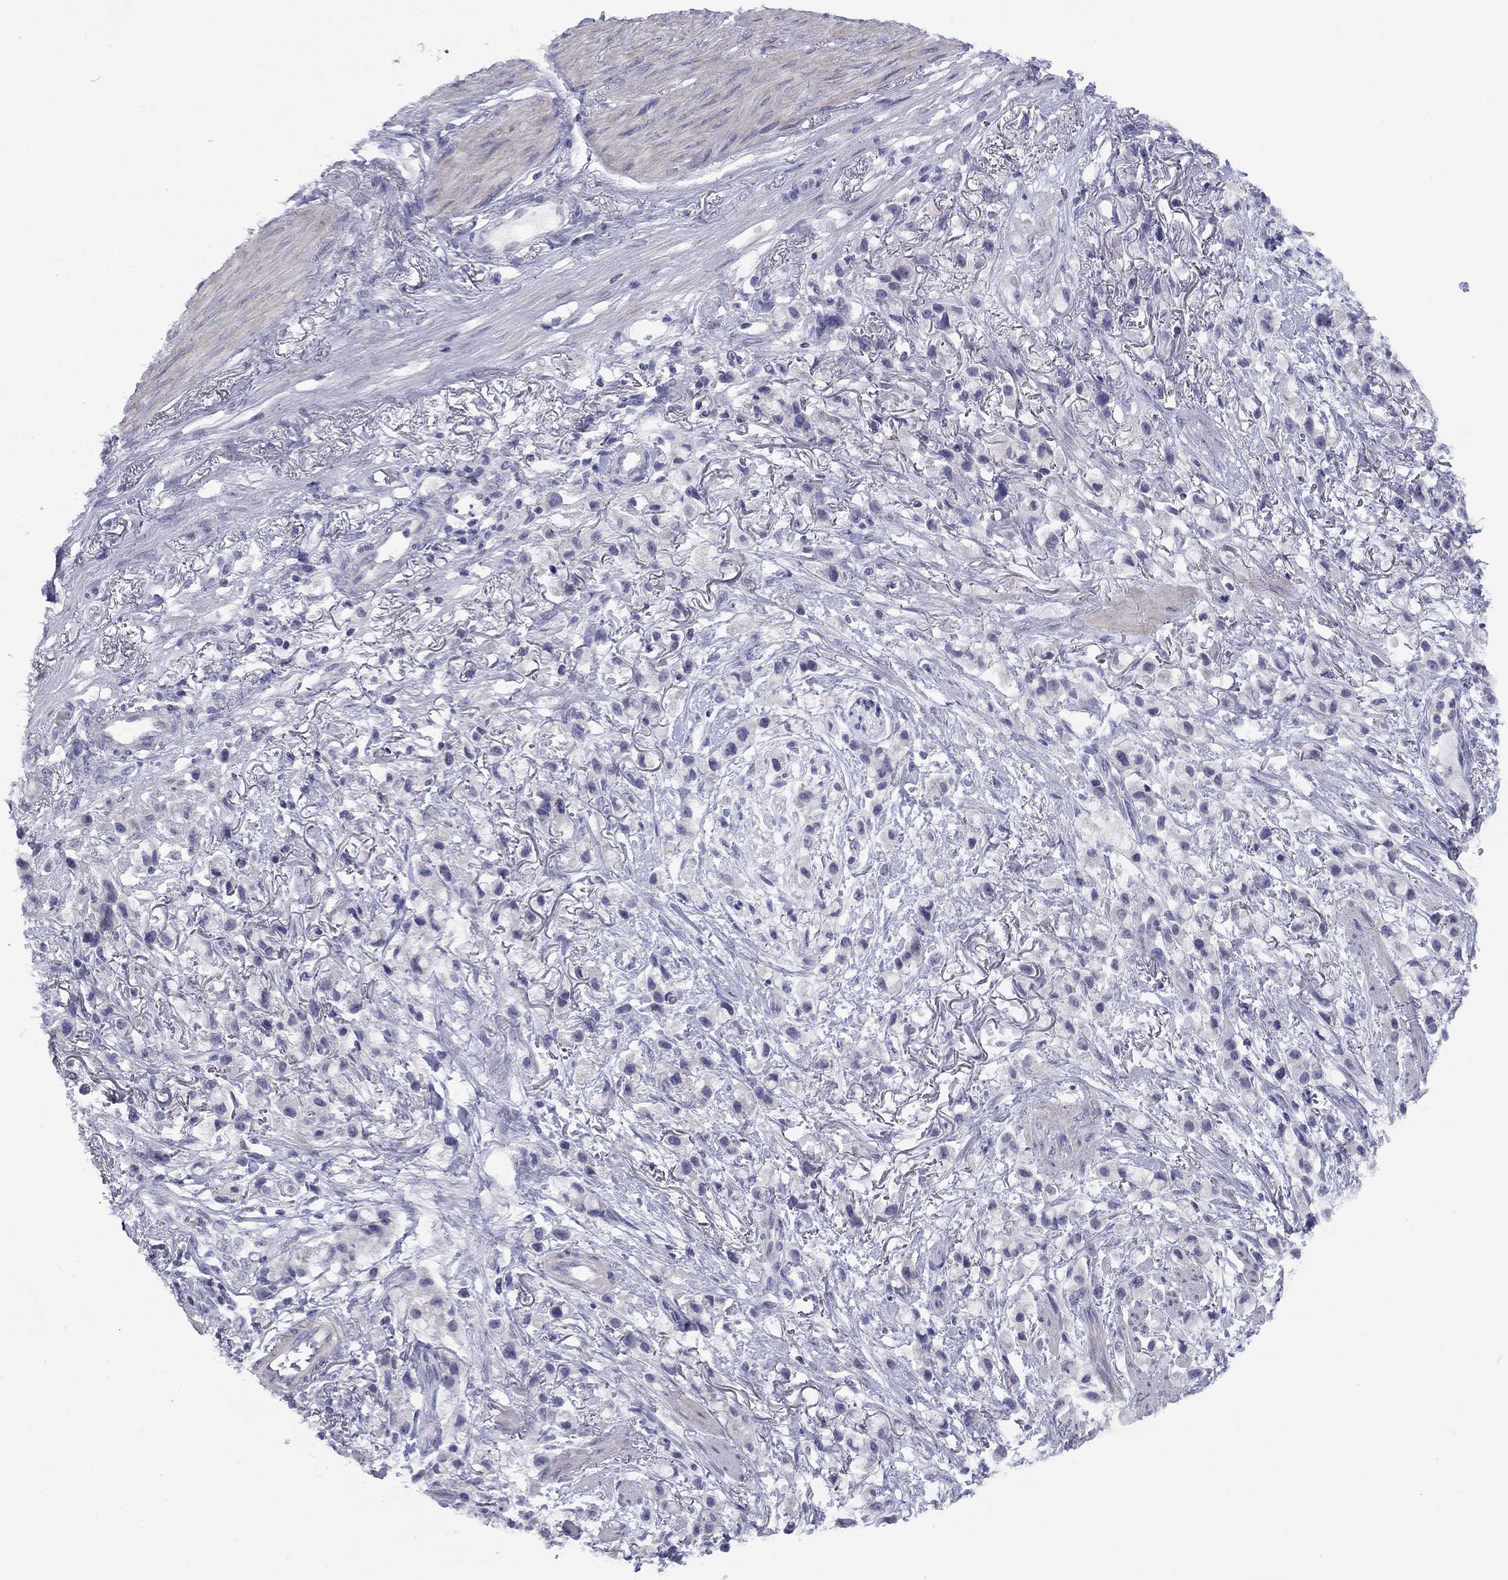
{"staining": {"intensity": "negative", "quantity": "none", "location": "none"}, "tissue": "stomach cancer", "cell_type": "Tumor cells", "image_type": "cancer", "snomed": [{"axis": "morphology", "description": "Adenocarcinoma, NOS"}, {"axis": "topography", "description": "Stomach"}], "caption": "High power microscopy micrograph of an IHC micrograph of stomach adenocarcinoma, revealing no significant staining in tumor cells.", "gene": "CACNA1A", "patient": {"sex": "female", "age": 81}}